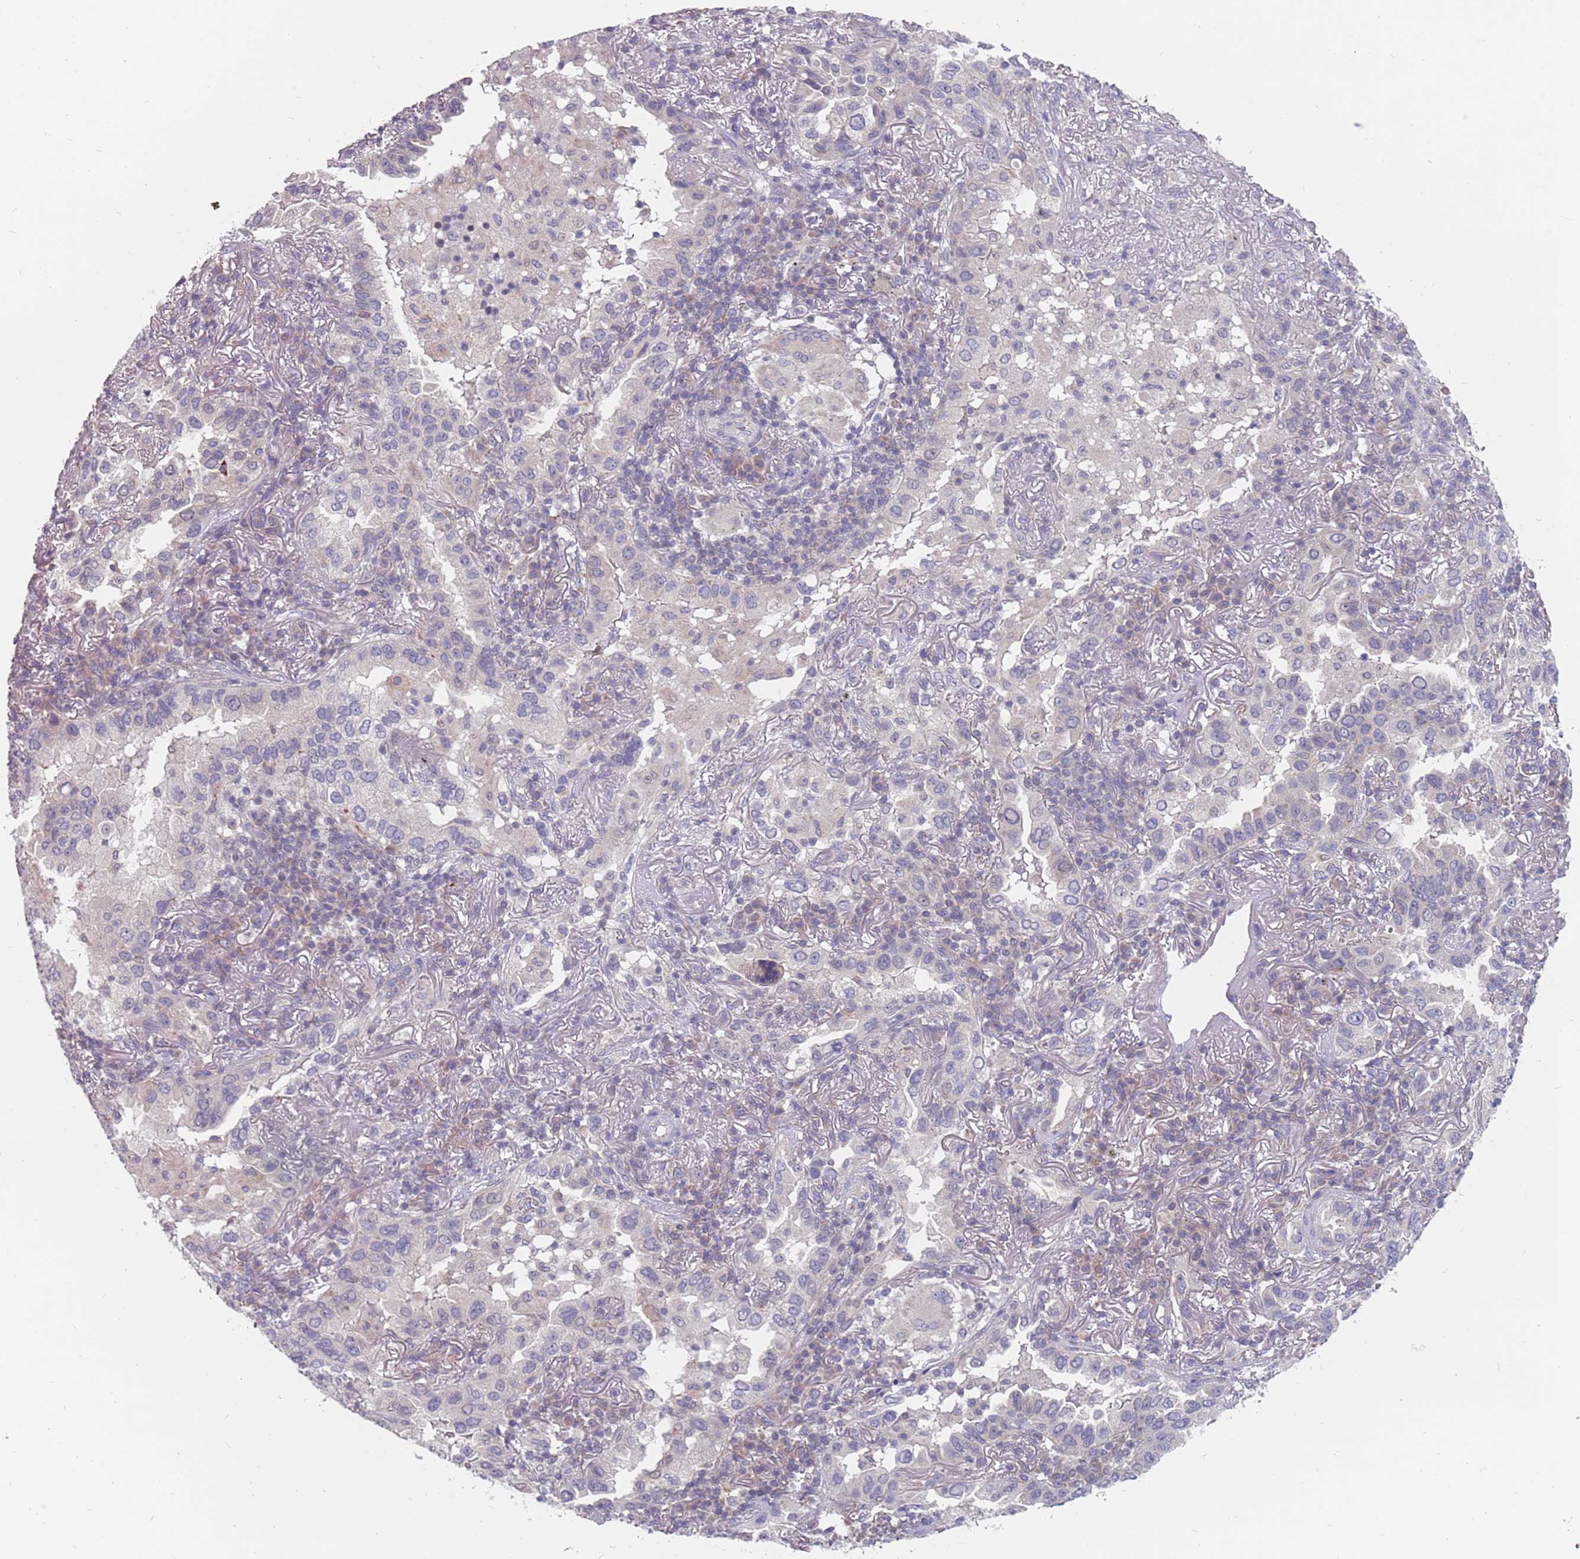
{"staining": {"intensity": "negative", "quantity": "none", "location": "none"}, "tissue": "lung cancer", "cell_type": "Tumor cells", "image_type": "cancer", "snomed": [{"axis": "morphology", "description": "Adenocarcinoma, NOS"}, {"axis": "topography", "description": "Lung"}], "caption": "Adenocarcinoma (lung) was stained to show a protein in brown. There is no significant positivity in tumor cells. (Stains: DAB immunohistochemistry with hematoxylin counter stain, Microscopy: brightfield microscopy at high magnification).", "gene": "CMTR2", "patient": {"sex": "female", "age": 69}}